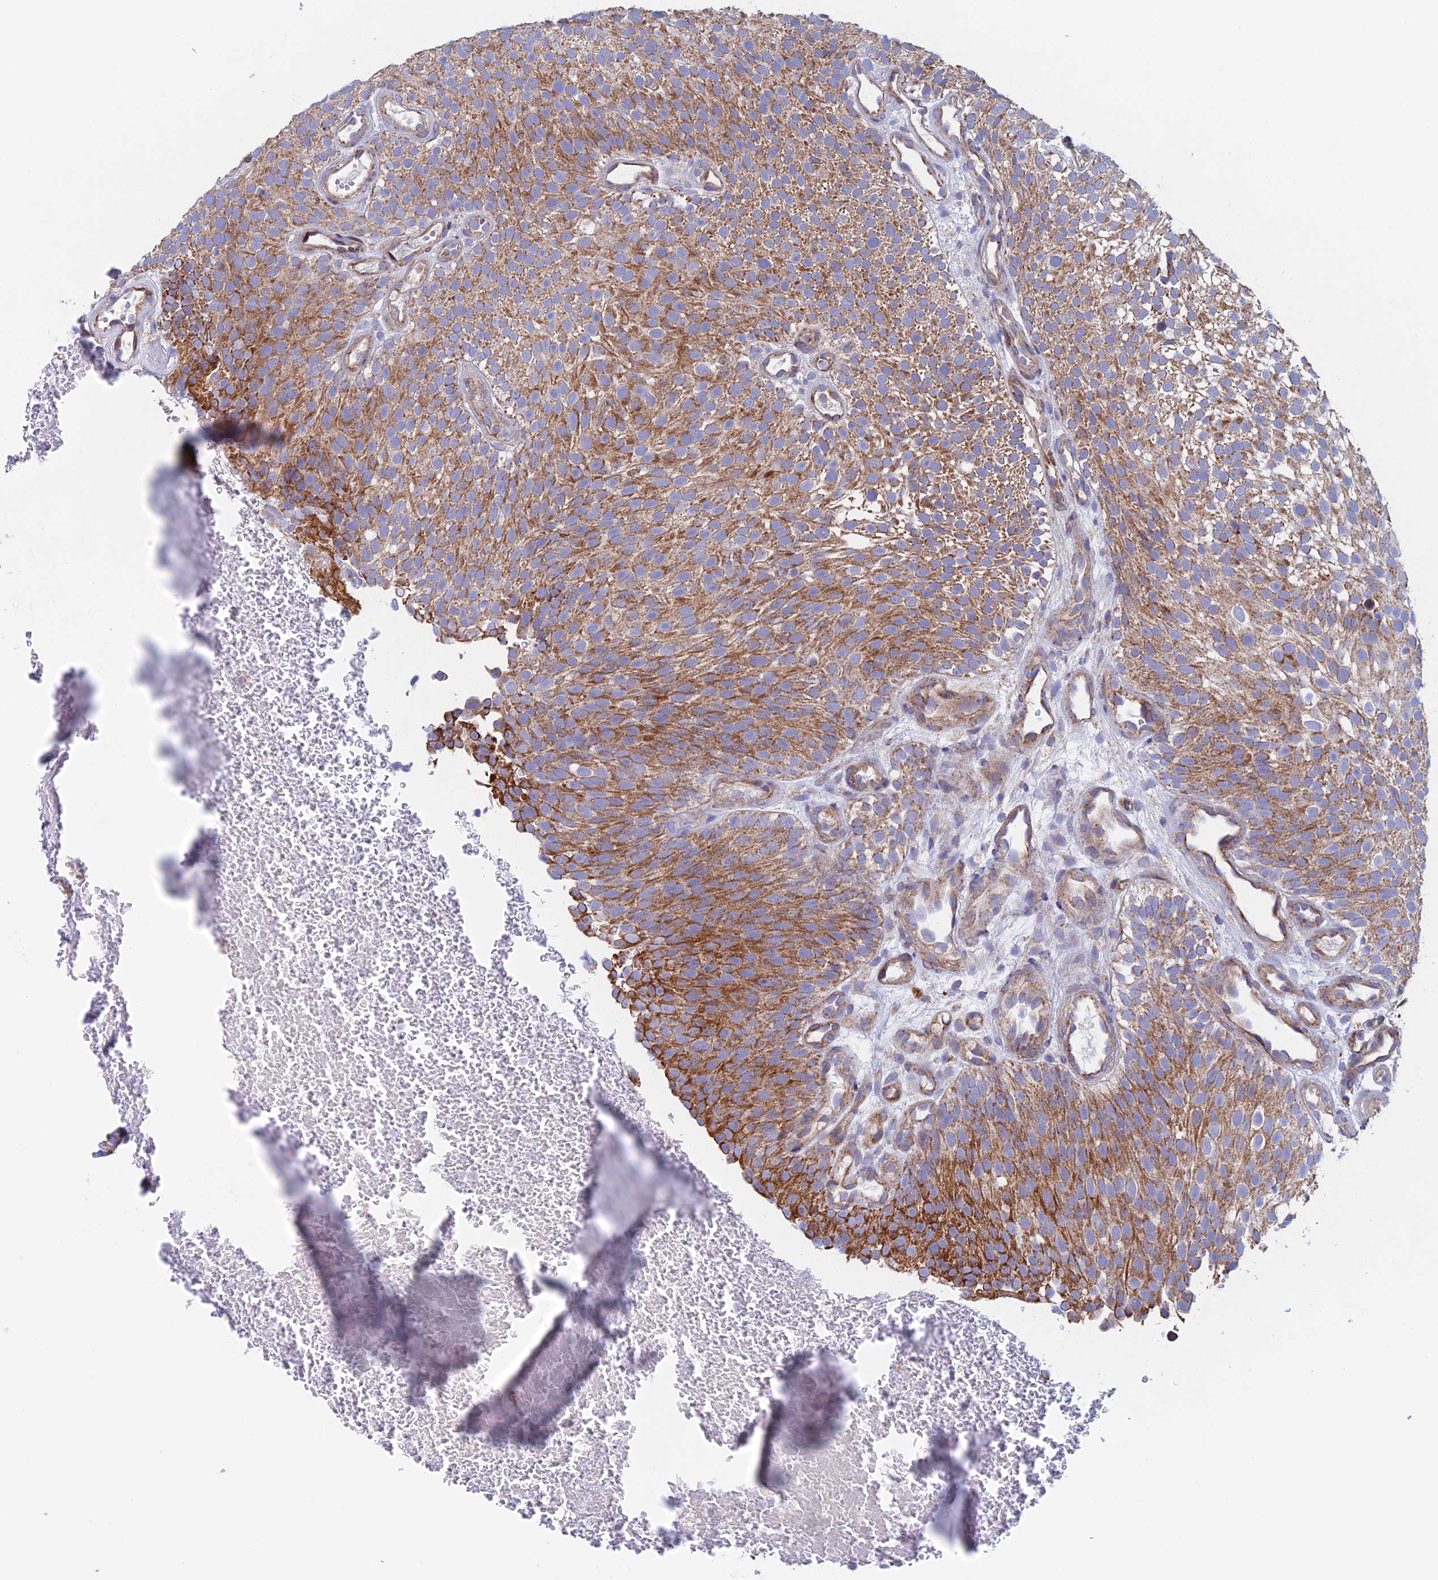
{"staining": {"intensity": "moderate", "quantity": ">75%", "location": "cytoplasmic/membranous"}, "tissue": "urothelial cancer", "cell_type": "Tumor cells", "image_type": "cancer", "snomed": [{"axis": "morphology", "description": "Urothelial carcinoma, Low grade"}, {"axis": "topography", "description": "Urinary bladder"}], "caption": "Moderate cytoplasmic/membranous staining is identified in approximately >75% of tumor cells in urothelial cancer.", "gene": "MRPL1", "patient": {"sex": "male", "age": 78}}